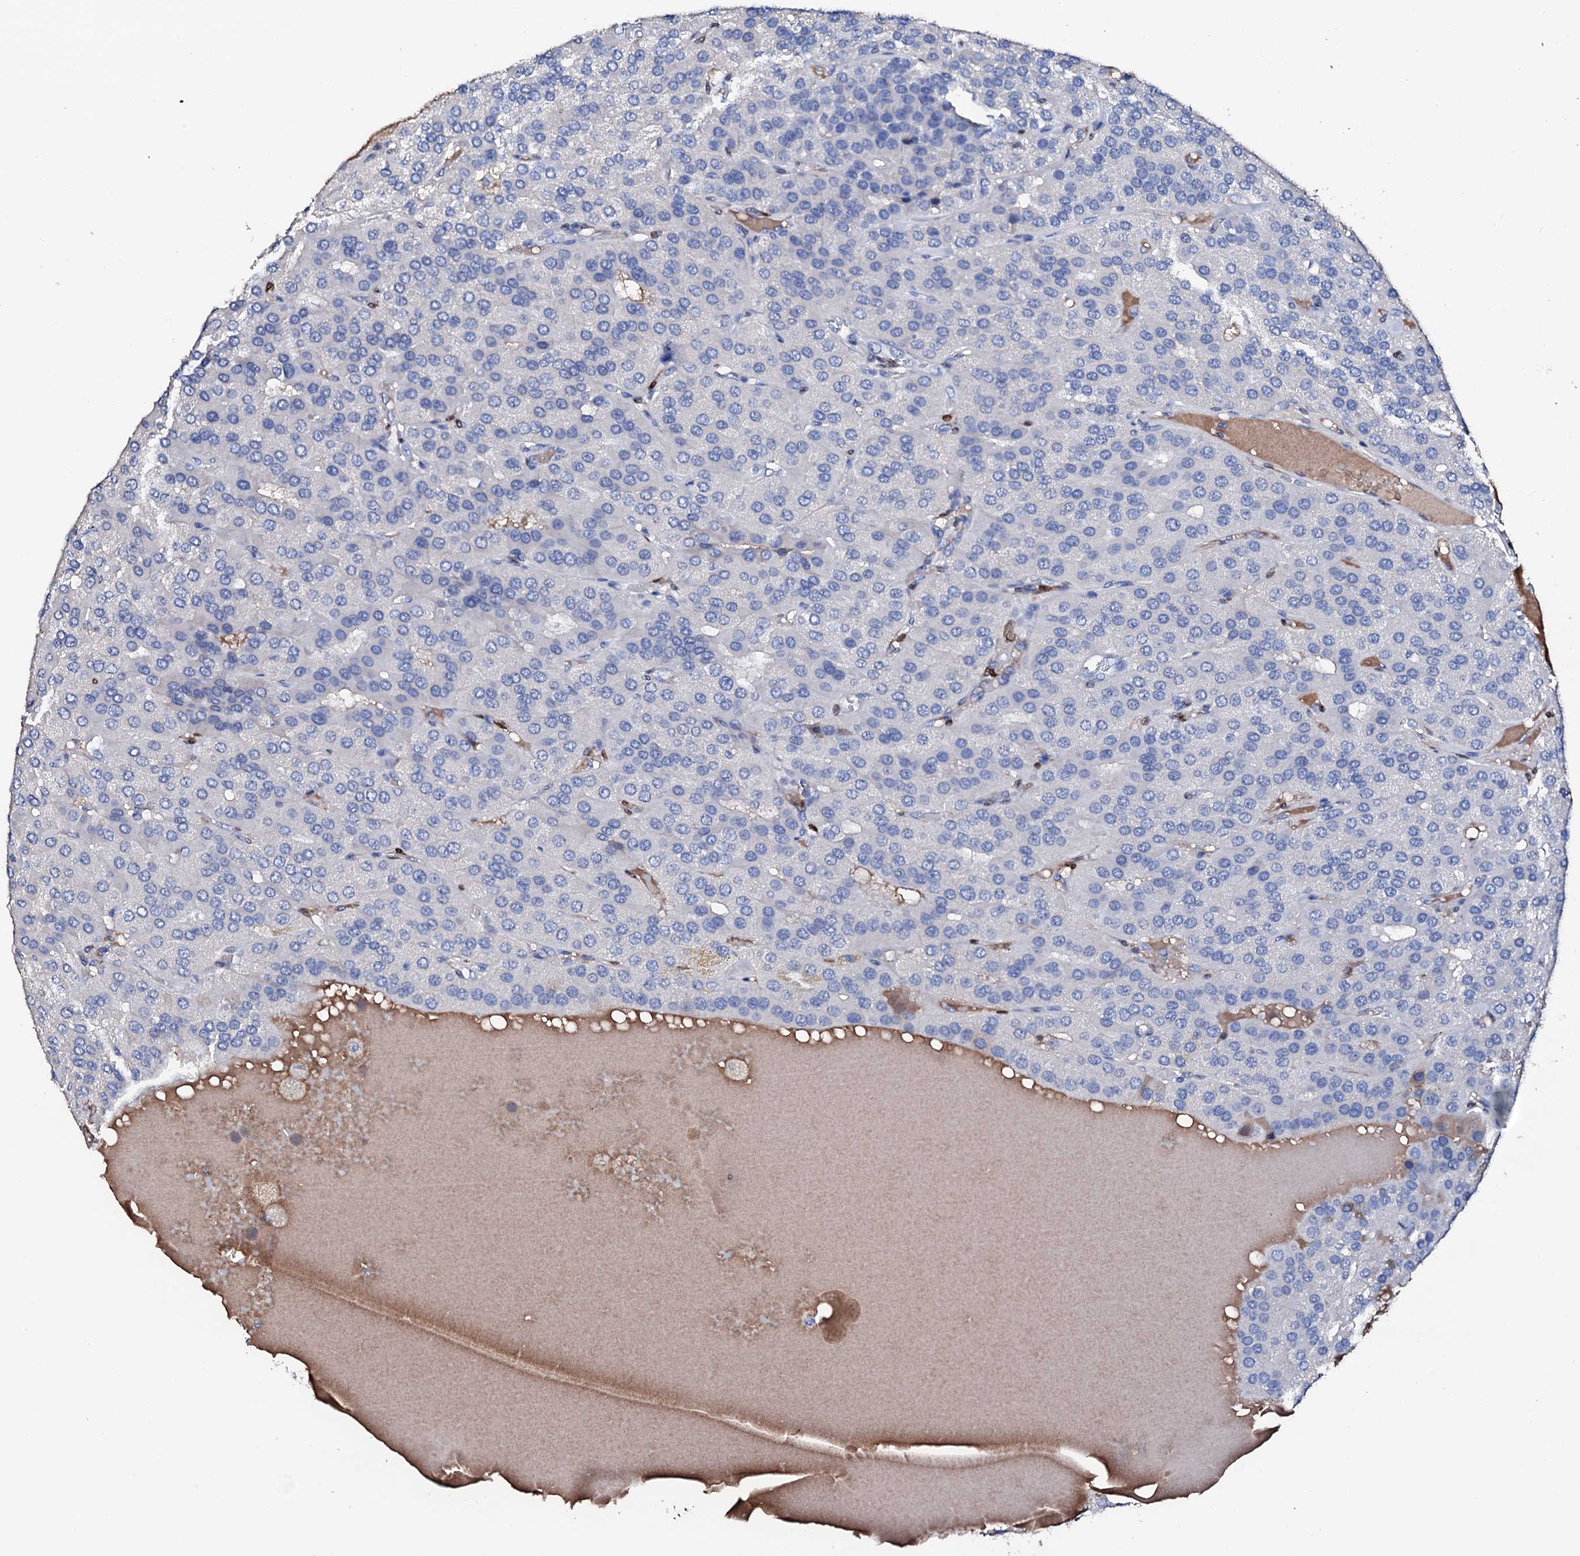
{"staining": {"intensity": "negative", "quantity": "none", "location": "none"}, "tissue": "parathyroid gland", "cell_type": "Glandular cells", "image_type": "normal", "snomed": [{"axis": "morphology", "description": "Normal tissue, NOS"}, {"axis": "morphology", "description": "Adenoma, NOS"}, {"axis": "topography", "description": "Parathyroid gland"}], "caption": "Unremarkable parathyroid gland was stained to show a protein in brown. There is no significant expression in glandular cells. (DAB immunohistochemistry, high magnification).", "gene": "NRIP2", "patient": {"sex": "female", "age": 86}}